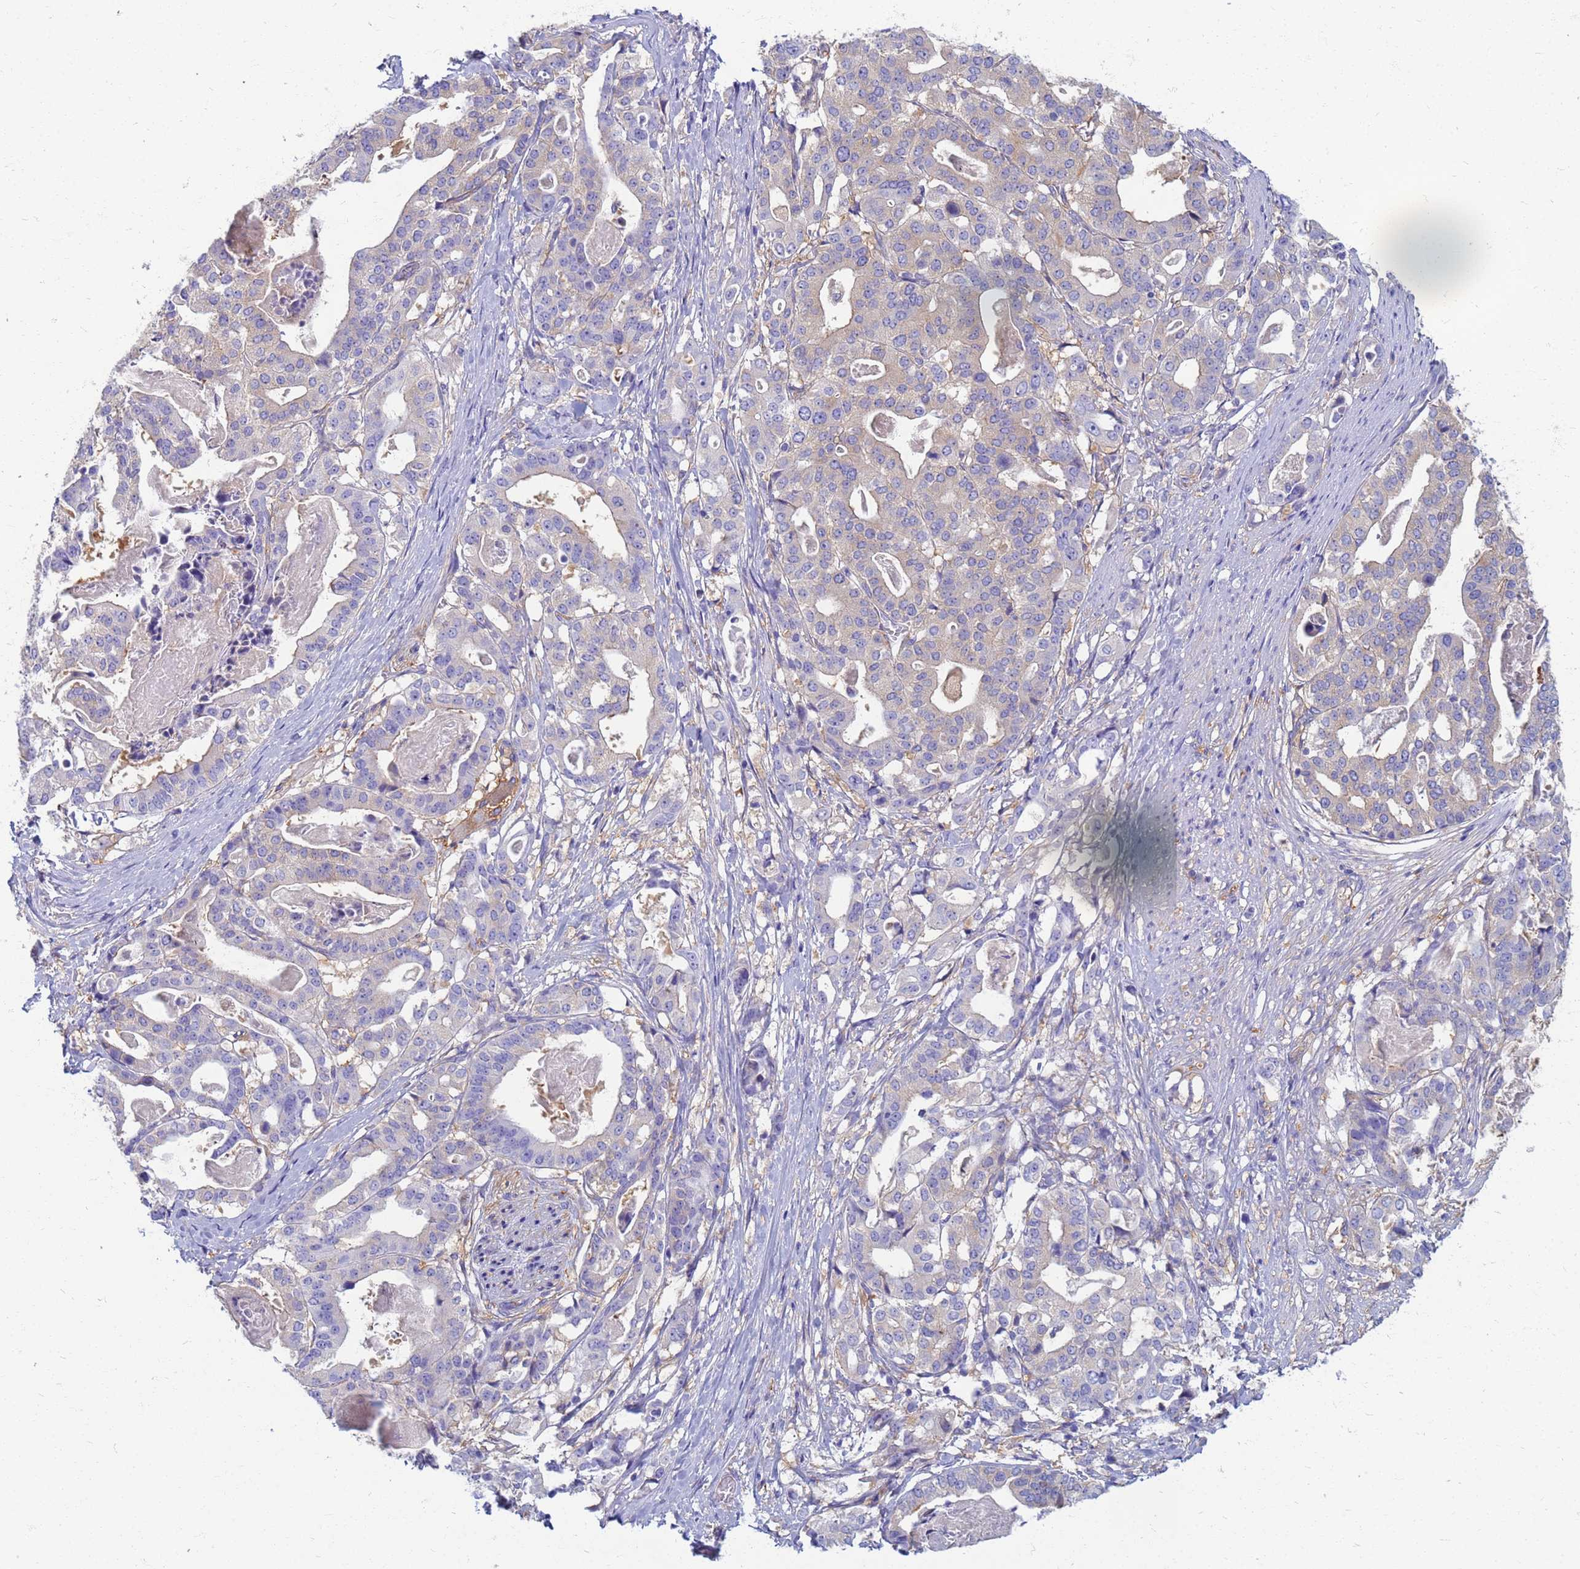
{"staining": {"intensity": "negative", "quantity": "none", "location": "none"}, "tissue": "stomach cancer", "cell_type": "Tumor cells", "image_type": "cancer", "snomed": [{"axis": "morphology", "description": "Adenocarcinoma, NOS"}, {"axis": "topography", "description": "Stomach"}], "caption": "Histopathology image shows no significant protein positivity in tumor cells of stomach cancer (adenocarcinoma).", "gene": "EEA1", "patient": {"sex": "male", "age": 48}}